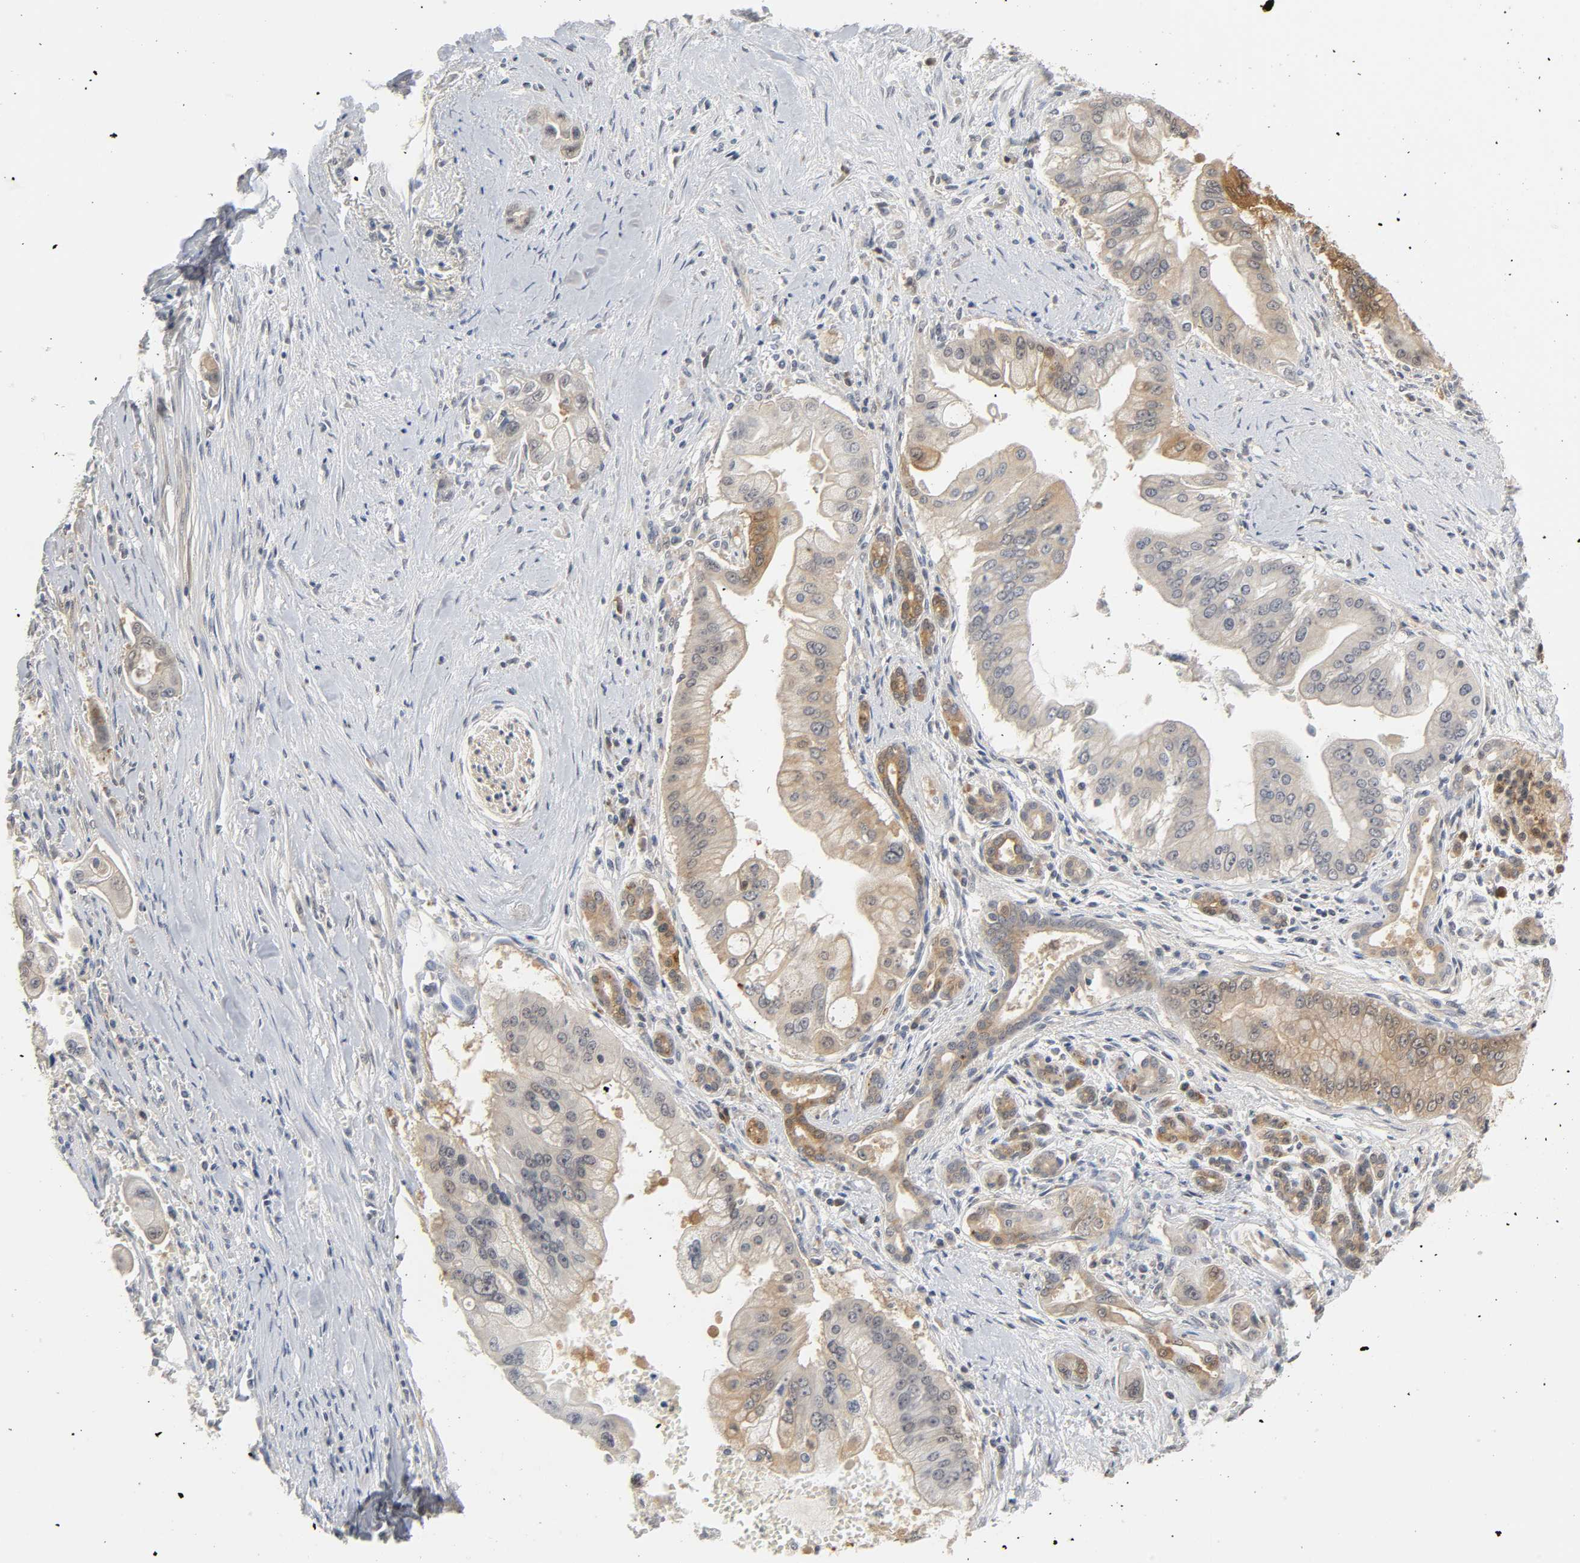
{"staining": {"intensity": "moderate", "quantity": "<25%", "location": "cytoplasmic/membranous"}, "tissue": "pancreatic cancer", "cell_type": "Tumor cells", "image_type": "cancer", "snomed": [{"axis": "morphology", "description": "Adenocarcinoma, NOS"}, {"axis": "topography", "description": "Pancreas"}], "caption": "DAB immunohistochemical staining of adenocarcinoma (pancreatic) reveals moderate cytoplasmic/membranous protein expression in about <25% of tumor cells. Immunohistochemistry (ihc) stains the protein of interest in brown and the nuclei are stained blue.", "gene": "MIF", "patient": {"sex": "male", "age": 59}}